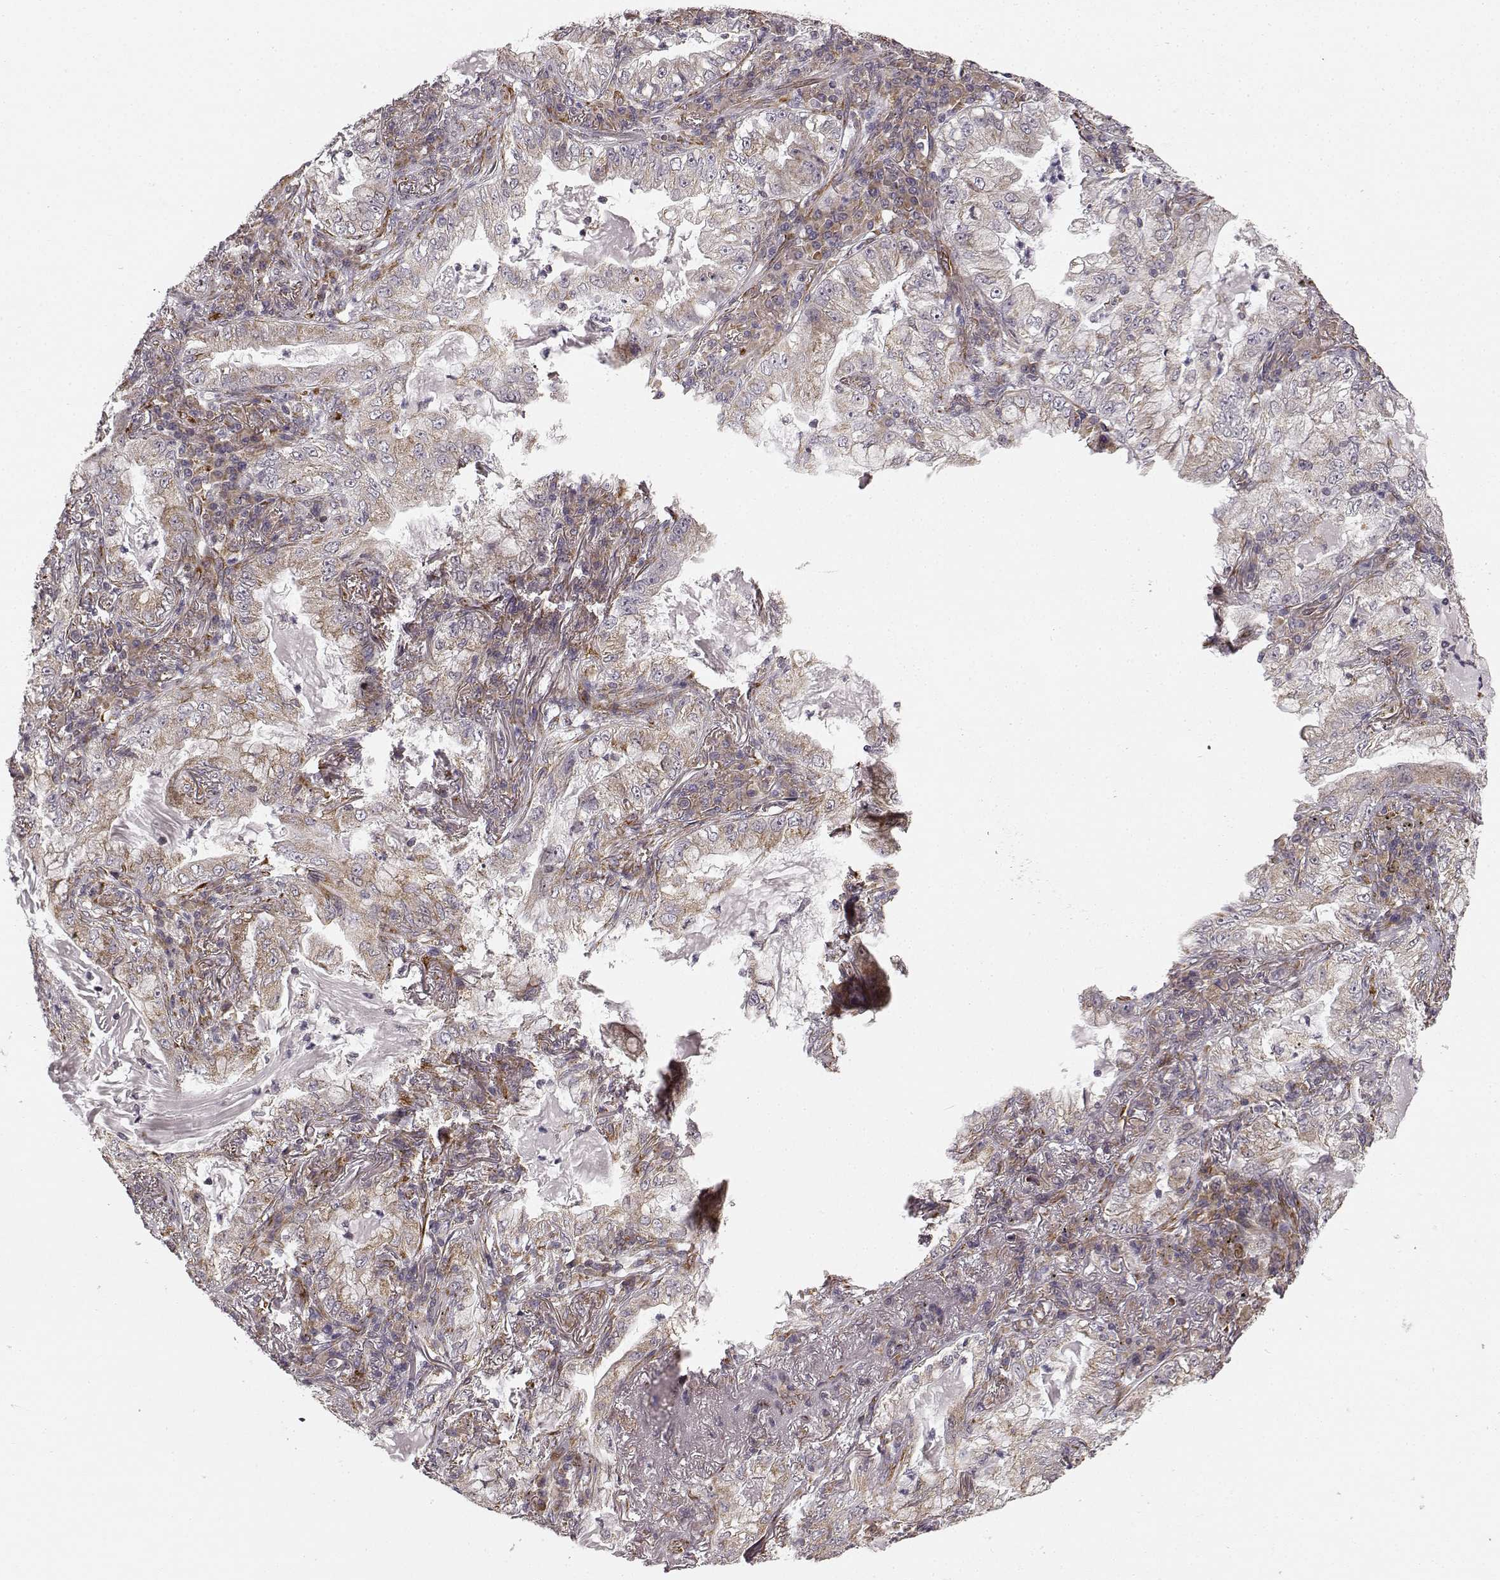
{"staining": {"intensity": "weak", "quantity": ">75%", "location": "cytoplasmic/membranous"}, "tissue": "lung cancer", "cell_type": "Tumor cells", "image_type": "cancer", "snomed": [{"axis": "morphology", "description": "Adenocarcinoma, NOS"}, {"axis": "topography", "description": "Lung"}], "caption": "This is a histology image of immunohistochemistry (IHC) staining of lung adenocarcinoma, which shows weak expression in the cytoplasmic/membranous of tumor cells.", "gene": "TMEM14A", "patient": {"sex": "female", "age": 73}}